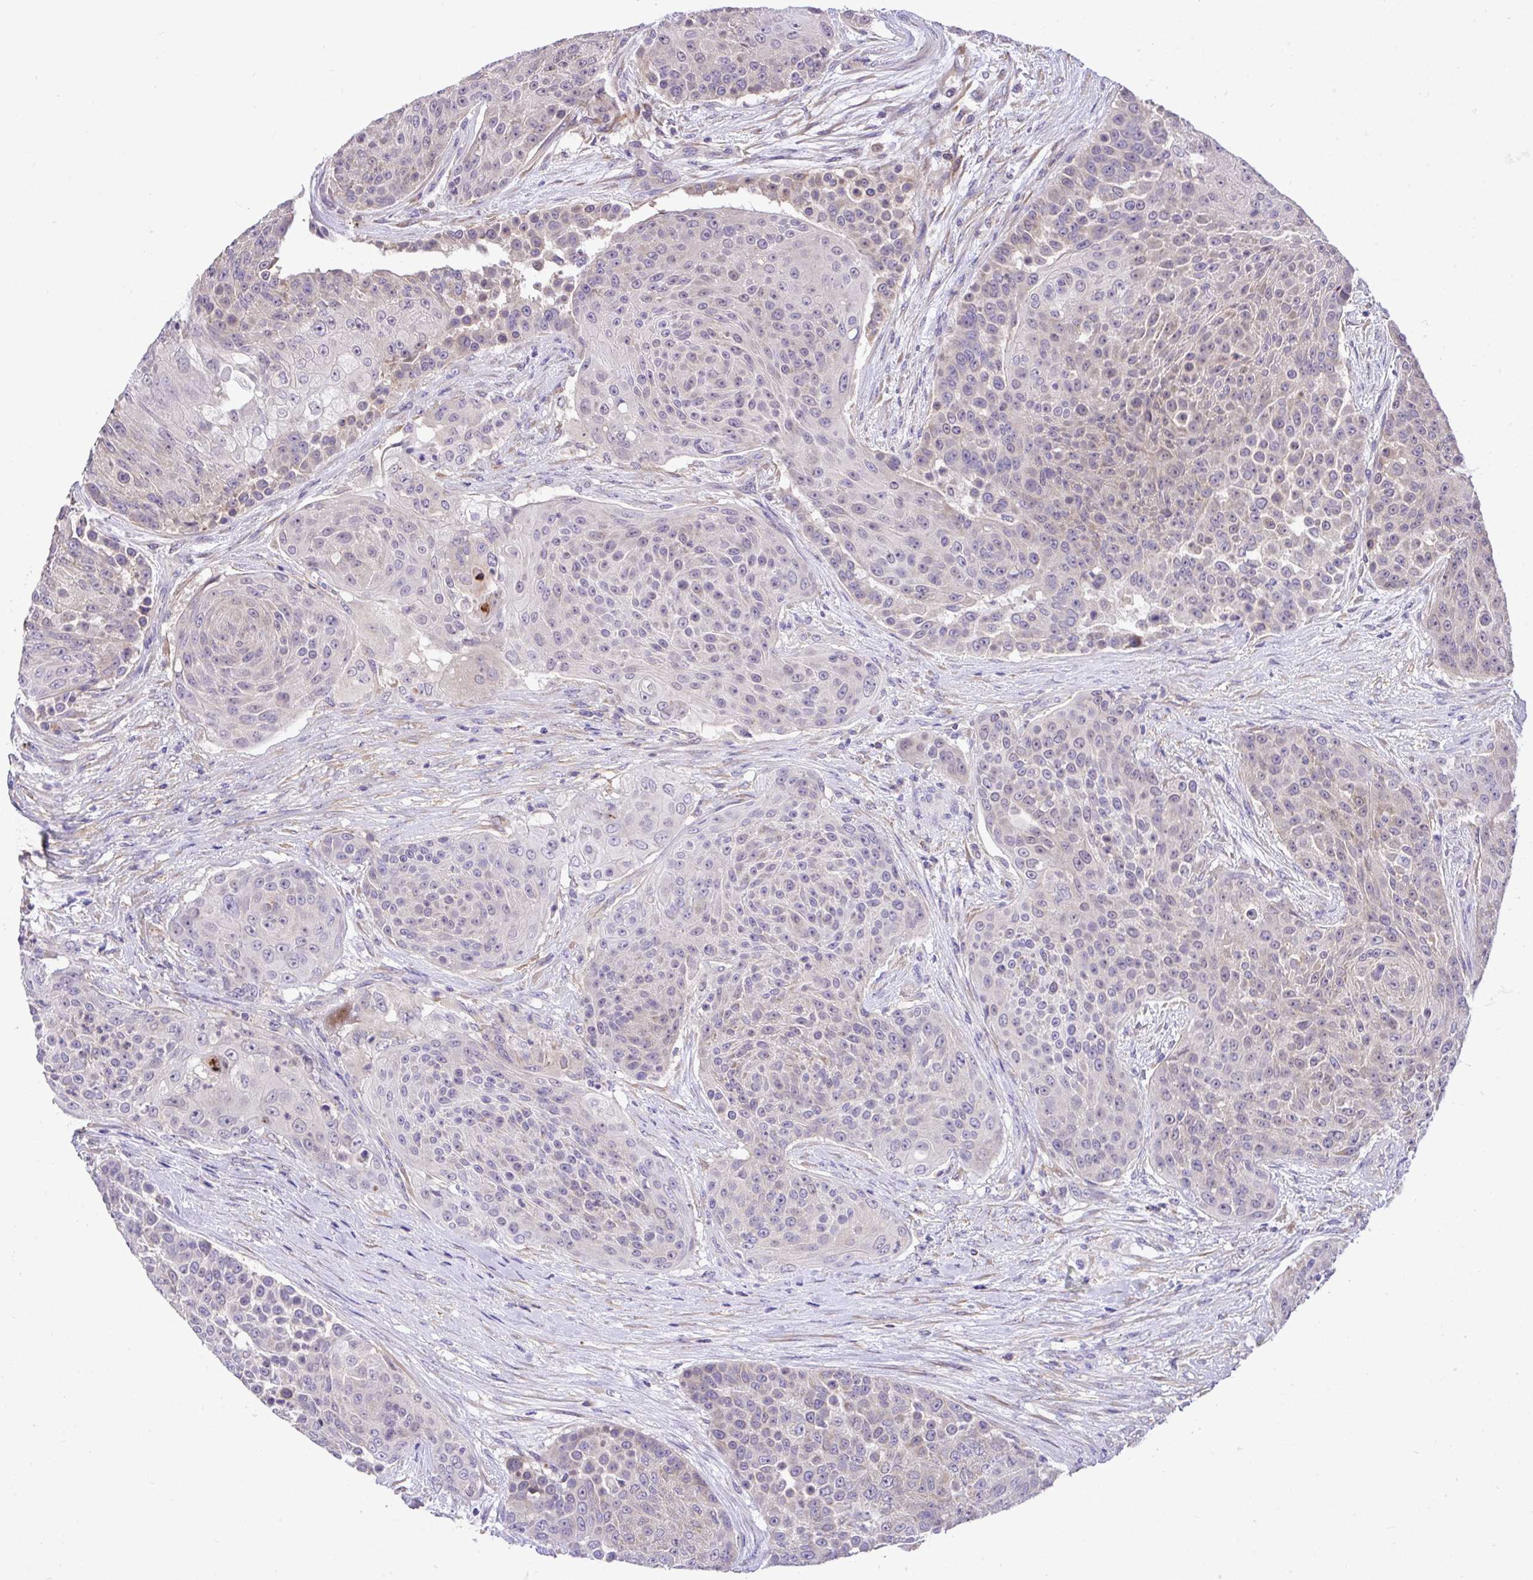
{"staining": {"intensity": "weak", "quantity": "25%-75%", "location": "cytoplasmic/membranous"}, "tissue": "urothelial cancer", "cell_type": "Tumor cells", "image_type": "cancer", "snomed": [{"axis": "morphology", "description": "Urothelial carcinoma, High grade"}, {"axis": "topography", "description": "Urinary bladder"}], "caption": "Immunohistochemistry (DAB) staining of human urothelial cancer exhibits weak cytoplasmic/membranous protein staining in approximately 25%-75% of tumor cells.", "gene": "MPC2", "patient": {"sex": "female", "age": 63}}